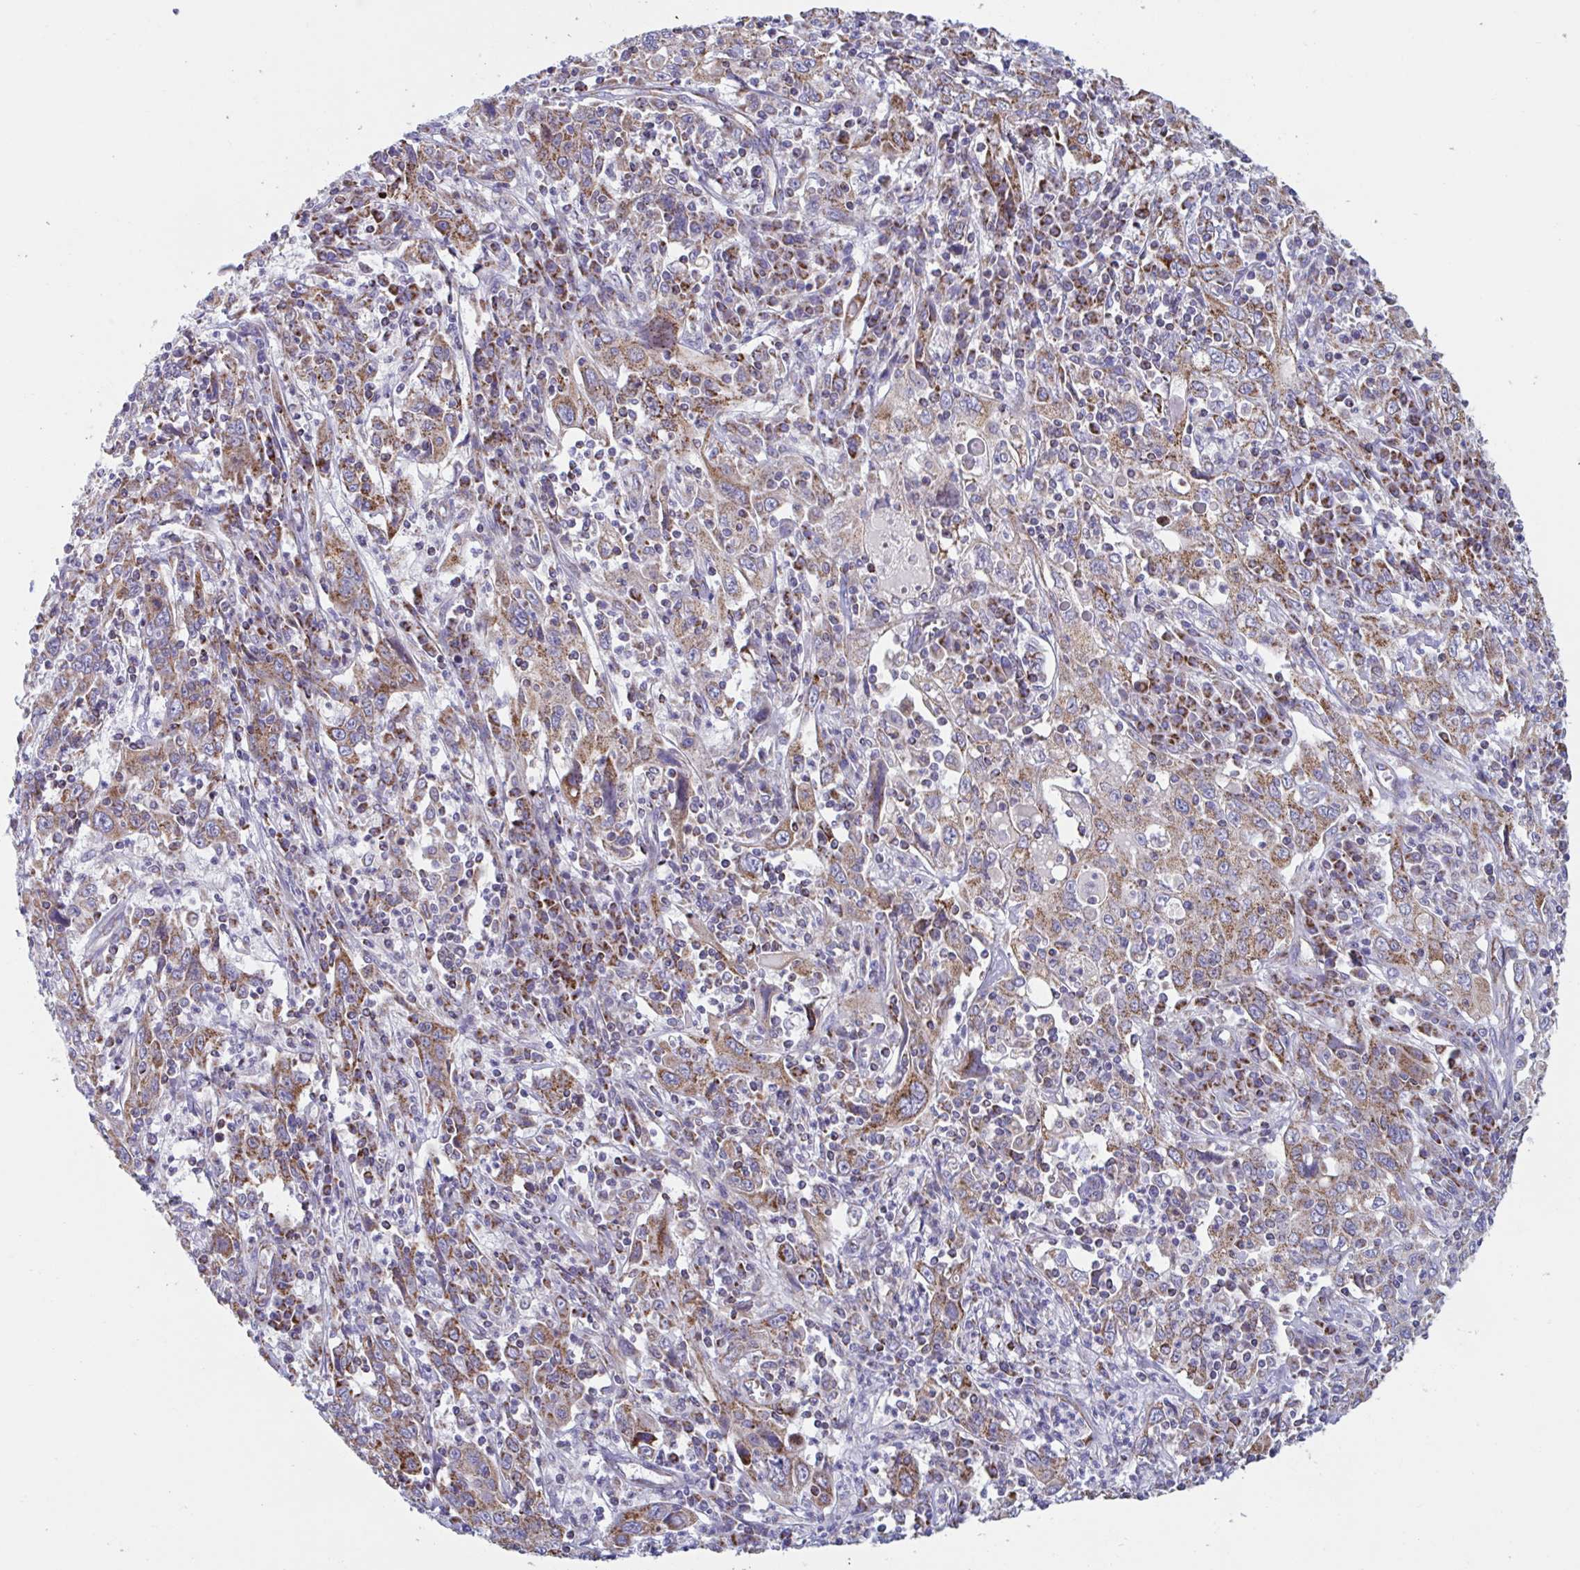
{"staining": {"intensity": "moderate", "quantity": ">75%", "location": "cytoplasmic/membranous"}, "tissue": "cervical cancer", "cell_type": "Tumor cells", "image_type": "cancer", "snomed": [{"axis": "morphology", "description": "Squamous cell carcinoma, NOS"}, {"axis": "topography", "description": "Cervix"}], "caption": "This histopathology image reveals immunohistochemistry (IHC) staining of human cervical cancer (squamous cell carcinoma), with medium moderate cytoplasmic/membranous staining in about >75% of tumor cells.", "gene": "BCAT2", "patient": {"sex": "female", "age": 46}}